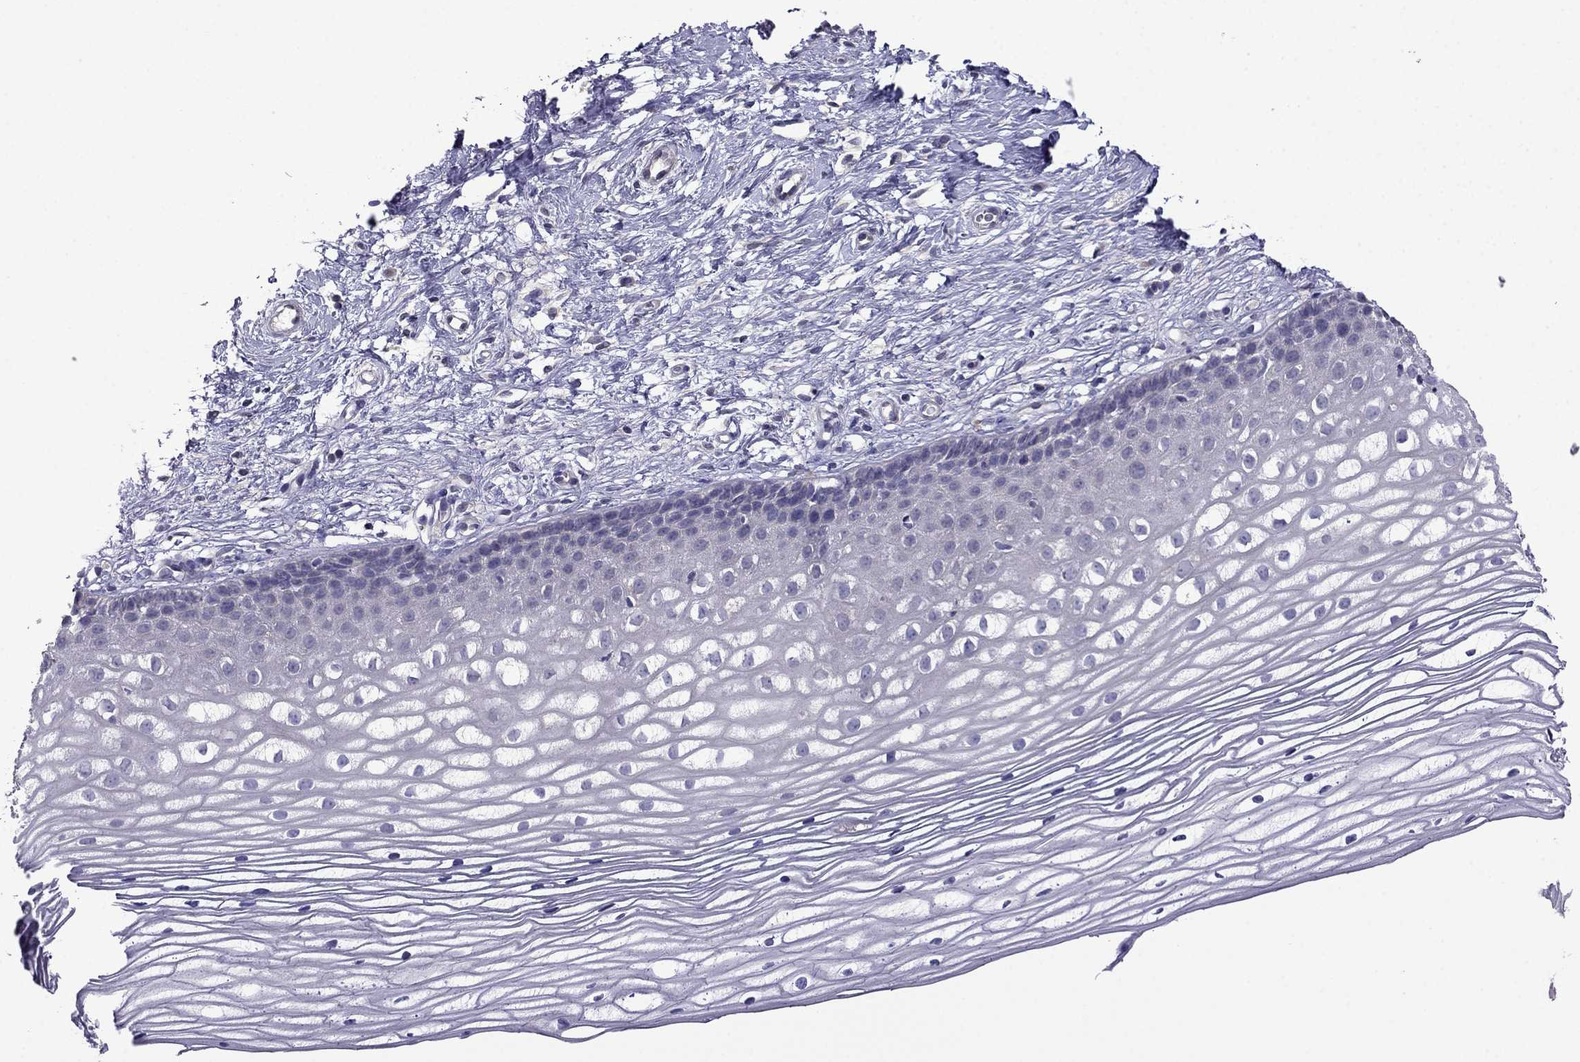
{"staining": {"intensity": "negative", "quantity": "none", "location": "none"}, "tissue": "cervix", "cell_type": "Glandular cells", "image_type": "normal", "snomed": [{"axis": "morphology", "description": "Normal tissue, NOS"}, {"axis": "topography", "description": "Cervix"}], "caption": "This photomicrograph is of unremarkable cervix stained with immunohistochemistry to label a protein in brown with the nuclei are counter-stained blue. There is no staining in glandular cells. Nuclei are stained in blue.", "gene": "SCNN1D", "patient": {"sex": "female", "age": 40}}